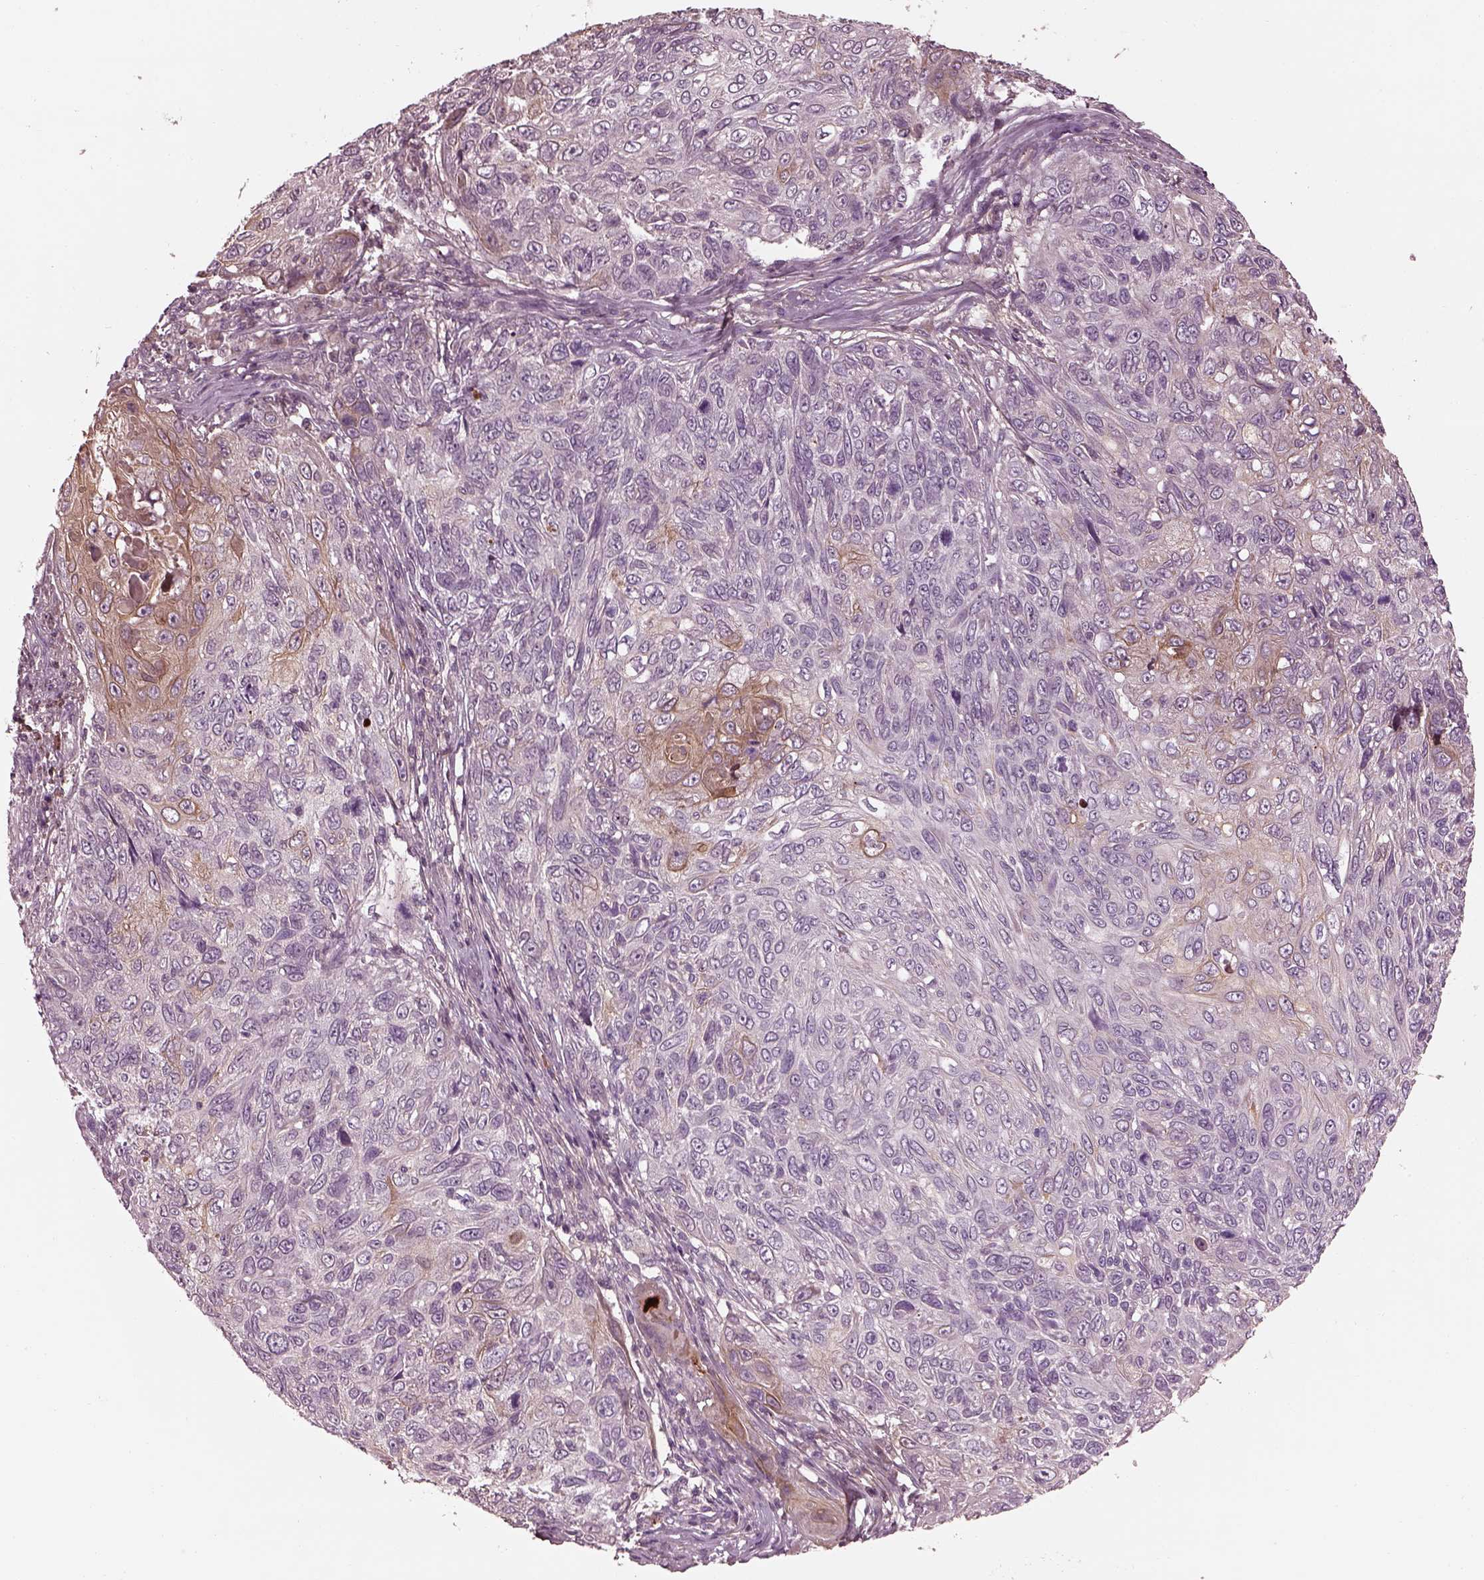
{"staining": {"intensity": "moderate", "quantity": "<25%", "location": "cytoplasmic/membranous"}, "tissue": "skin cancer", "cell_type": "Tumor cells", "image_type": "cancer", "snomed": [{"axis": "morphology", "description": "Squamous cell carcinoma, NOS"}, {"axis": "topography", "description": "Skin"}], "caption": "Moderate cytoplasmic/membranous protein positivity is seen in about <25% of tumor cells in skin squamous cell carcinoma.", "gene": "EFEMP1", "patient": {"sex": "male", "age": 92}}